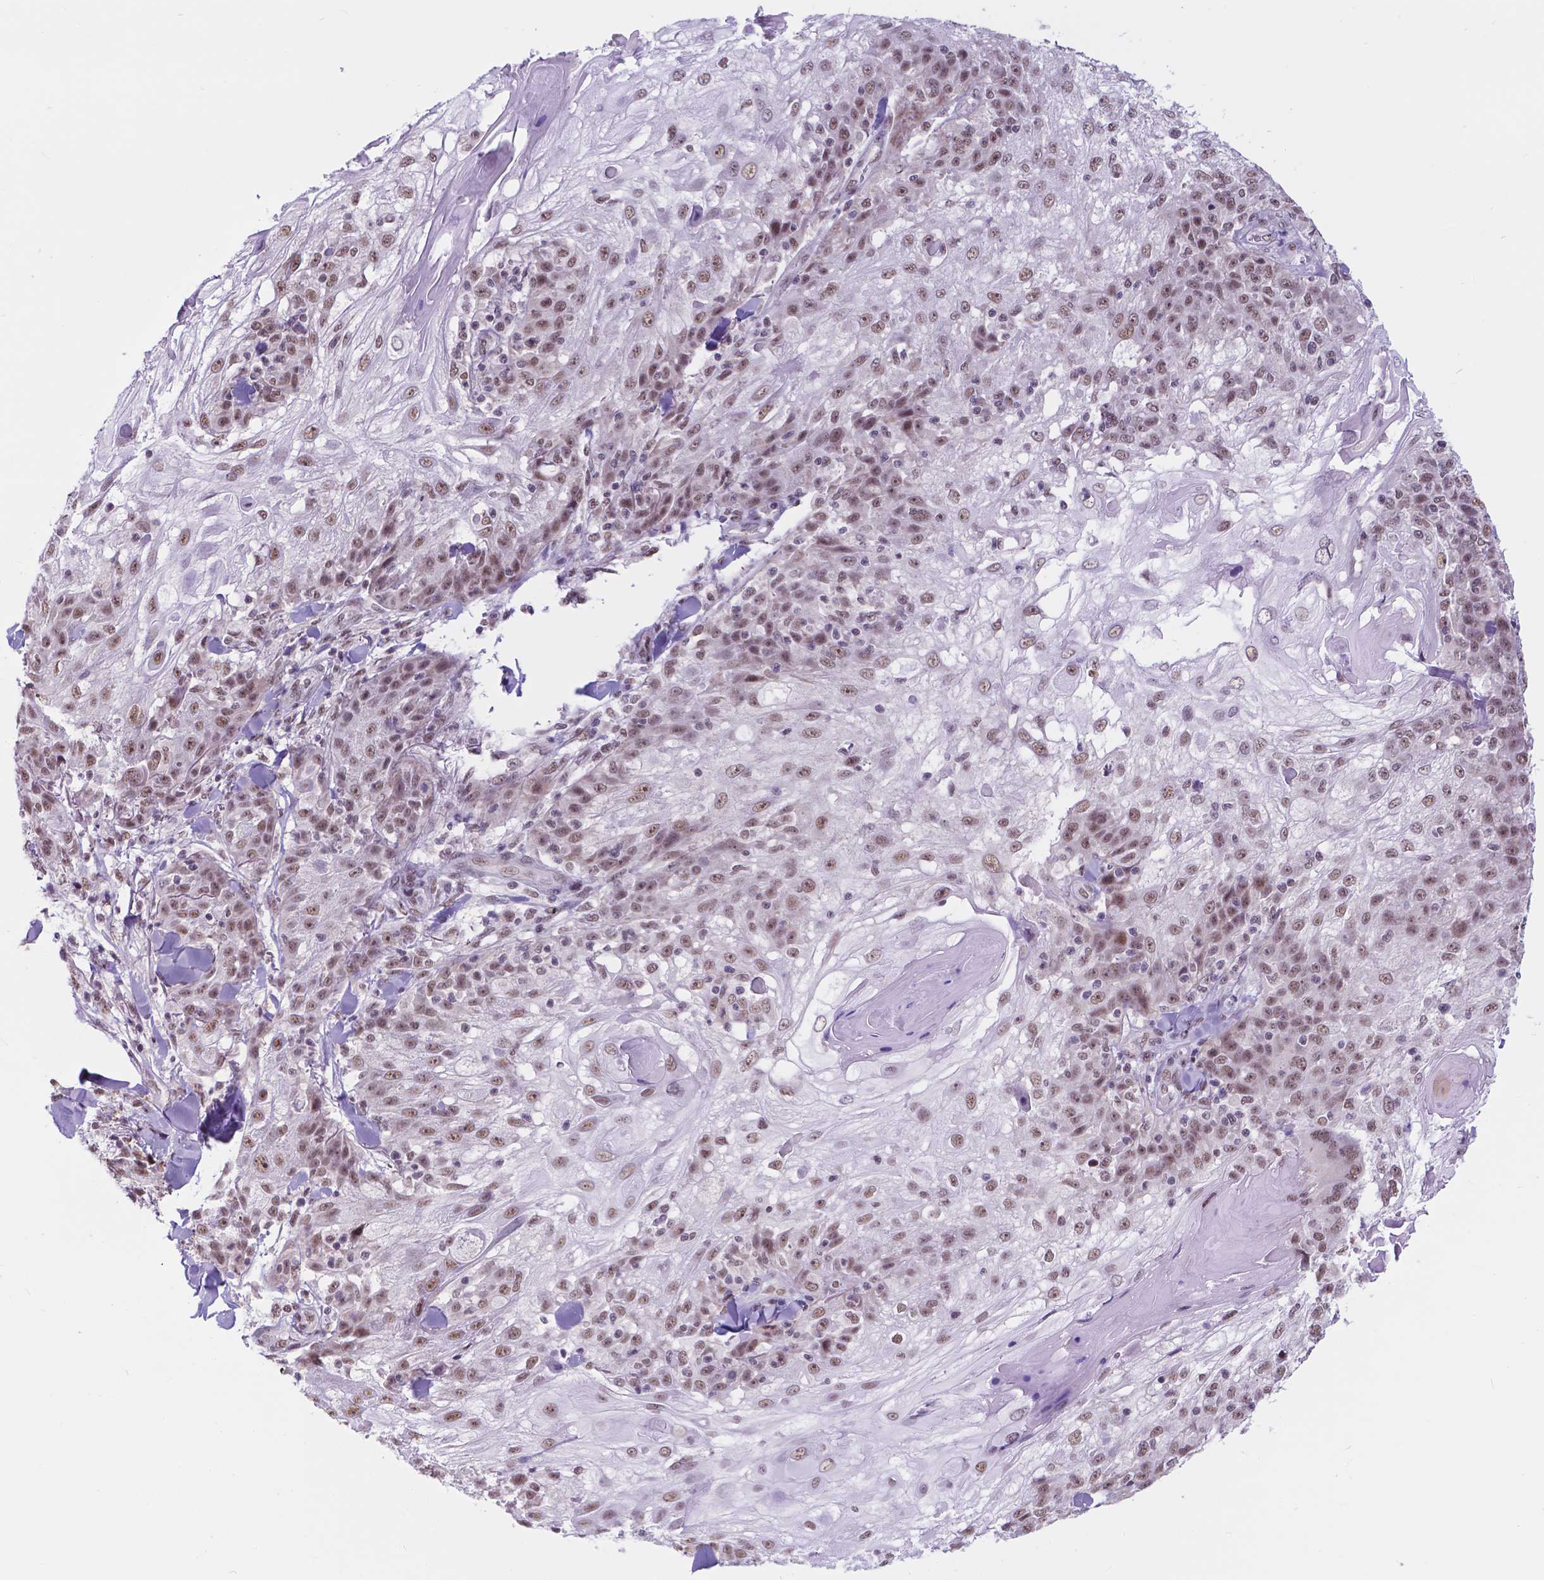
{"staining": {"intensity": "moderate", "quantity": "25%-75%", "location": "nuclear"}, "tissue": "skin cancer", "cell_type": "Tumor cells", "image_type": "cancer", "snomed": [{"axis": "morphology", "description": "Normal tissue, NOS"}, {"axis": "morphology", "description": "Squamous cell carcinoma, NOS"}, {"axis": "topography", "description": "Skin"}], "caption": "Protein staining reveals moderate nuclear staining in approximately 25%-75% of tumor cells in skin cancer (squamous cell carcinoma). (DAB IHC with brightfield microscopy, high magnification).", "gene": "BCAS2", "patient": {"sex": "female", "age": 83}}